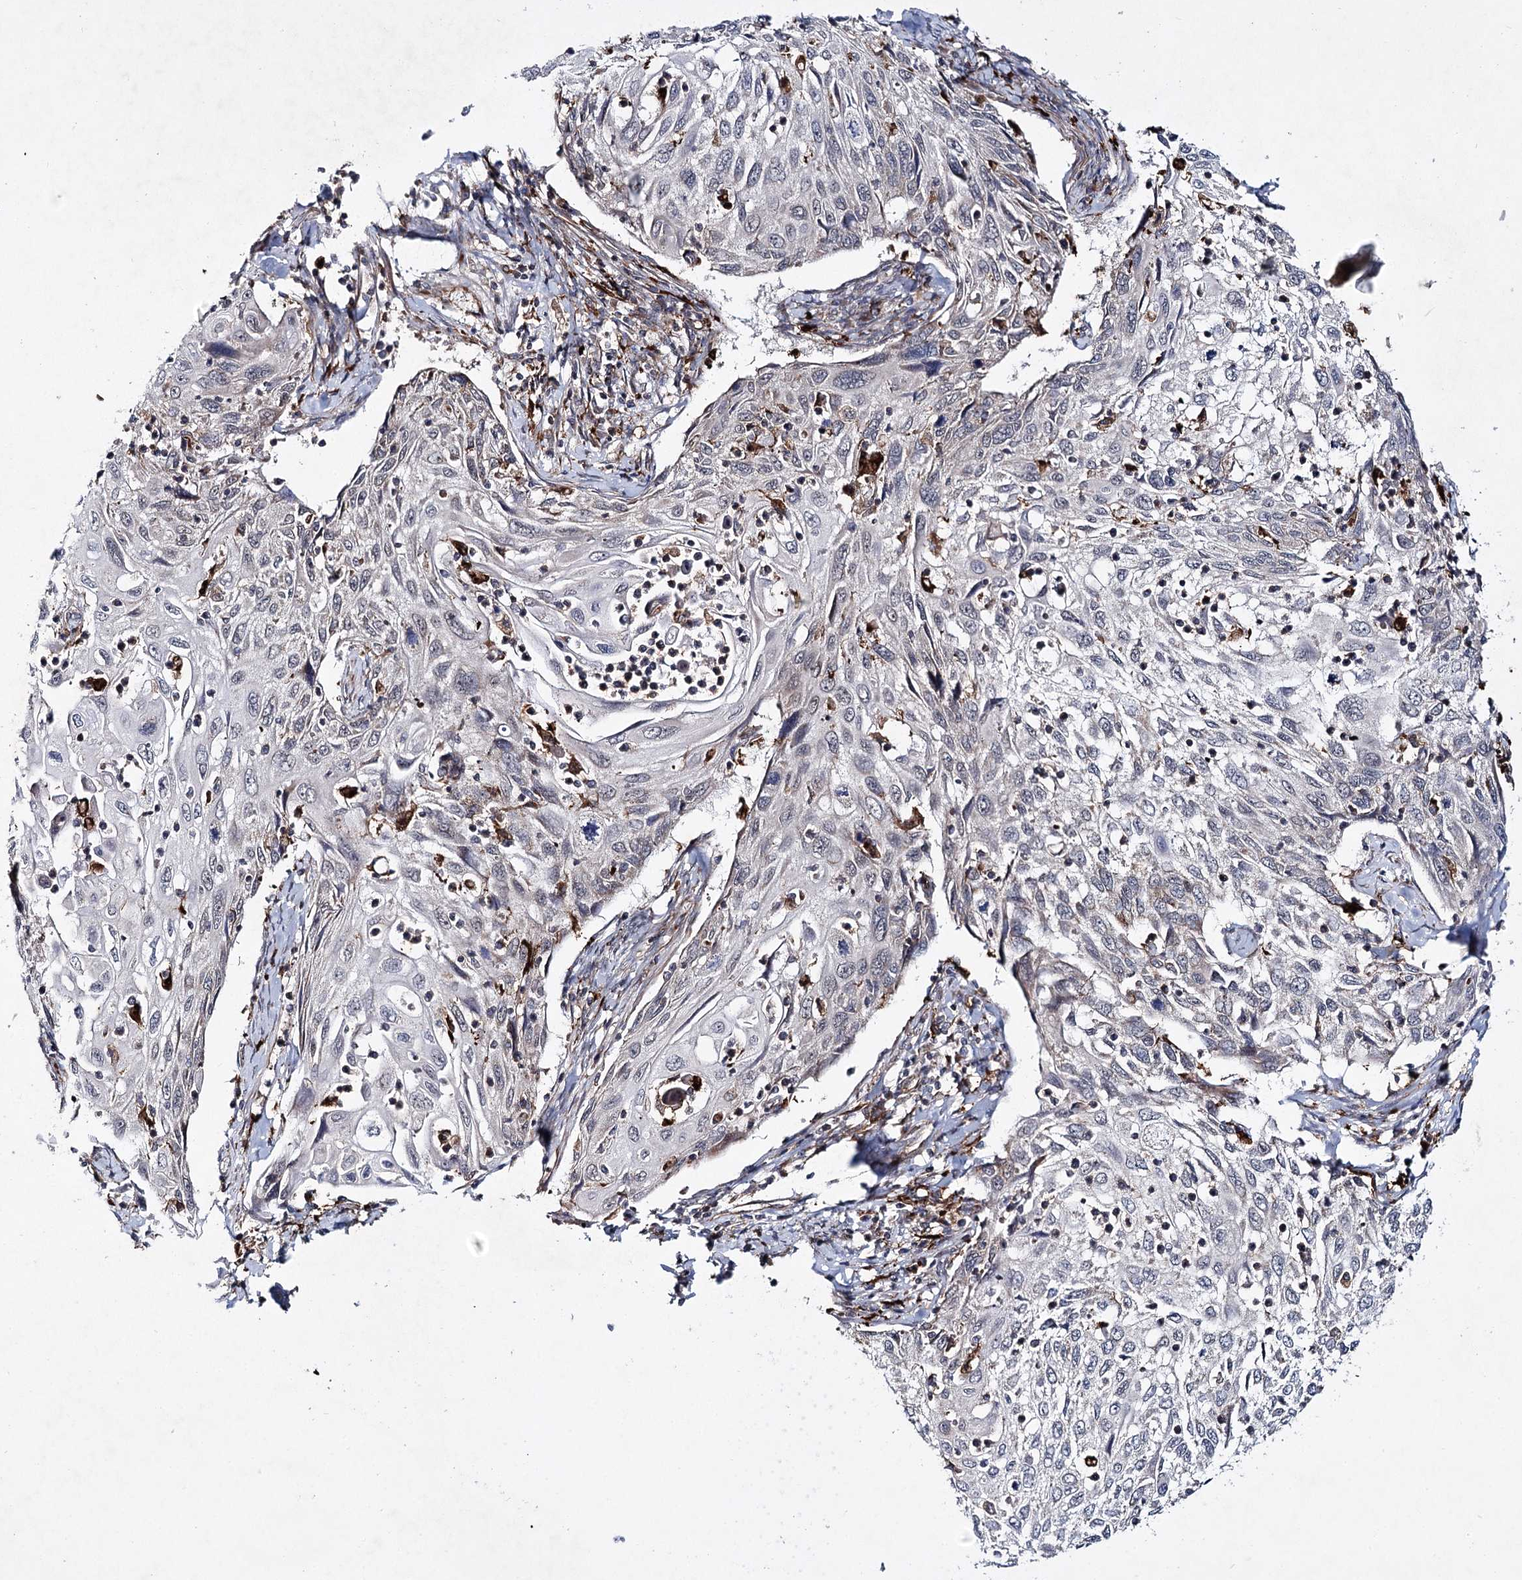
{"staining": {"intensity": "negative", "quantity": "none", "location": "none"}, "tissue": "cervical cancer", "cell_type": "Tumor cells", "image_type": "cancer", "snomed": [{"axis": "morphology", "description": "Squamous cell carcinoma, NOS"}, {"axis": "topography", "description": "Cervix"}], "caption": "Image shows no protein staining in tumor cells of squamous cell carcinoma (cervical) tissue.", "gene": "DPEP2", "patient": {"sex": "female", "age": 70}}